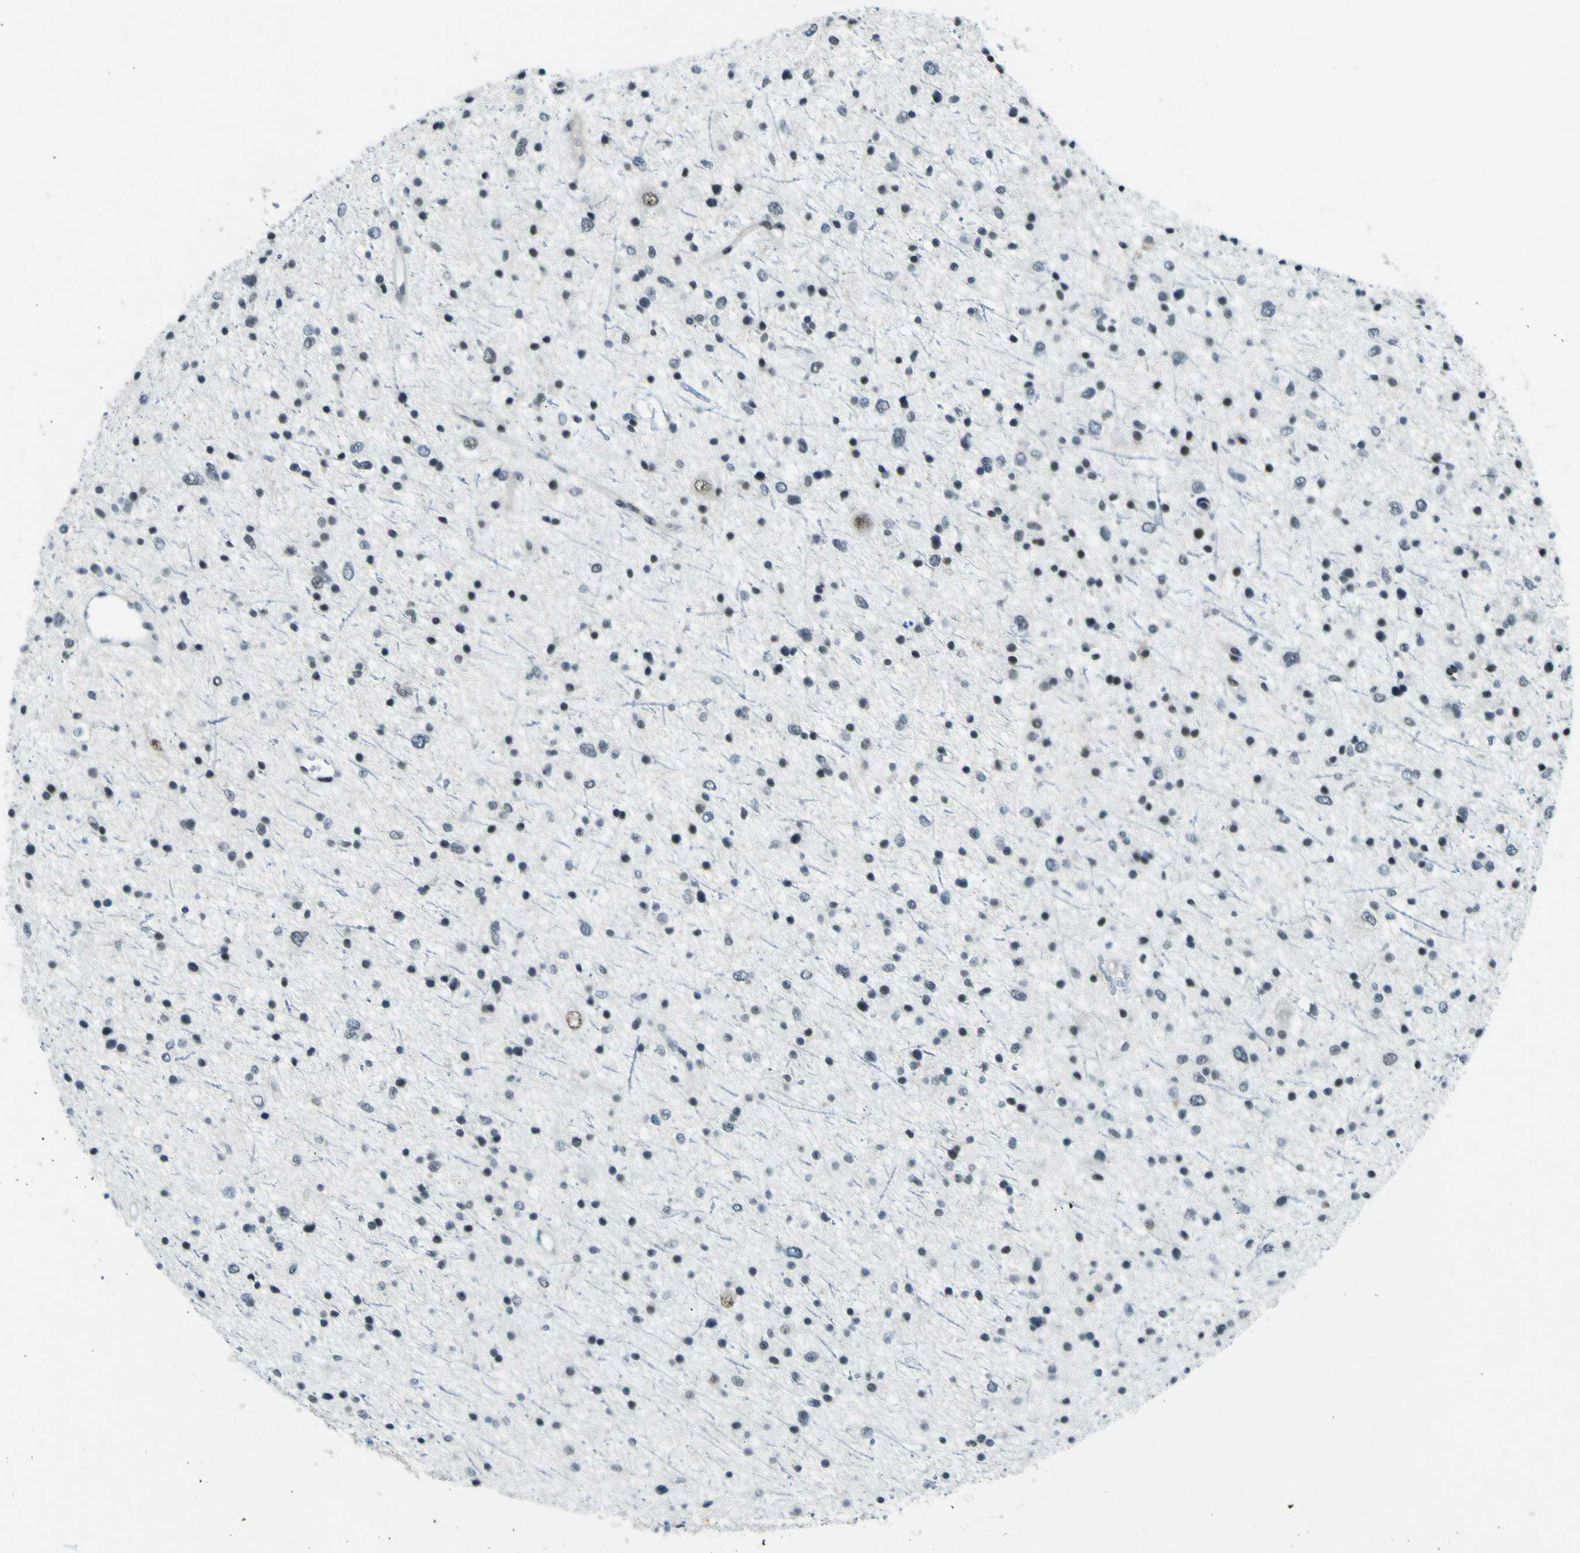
{"staining": {"intensity": "weak", "quantity": "<25%", "location": "nuclear"}, "tissue": "glioma", "cell_type": "Tumor cells", "image_type": "cancer", "snomed": [{"axis": "morphology", "description": "Glioma, malignant, Low grade"}, {"axis": "topography", "description": "Brain"}], "caption": "Glioma stained for a protein using IHC displays no expression tumor cells.", "gene": "CEBPG", "patient": {"sex": "female", "age": 37}}